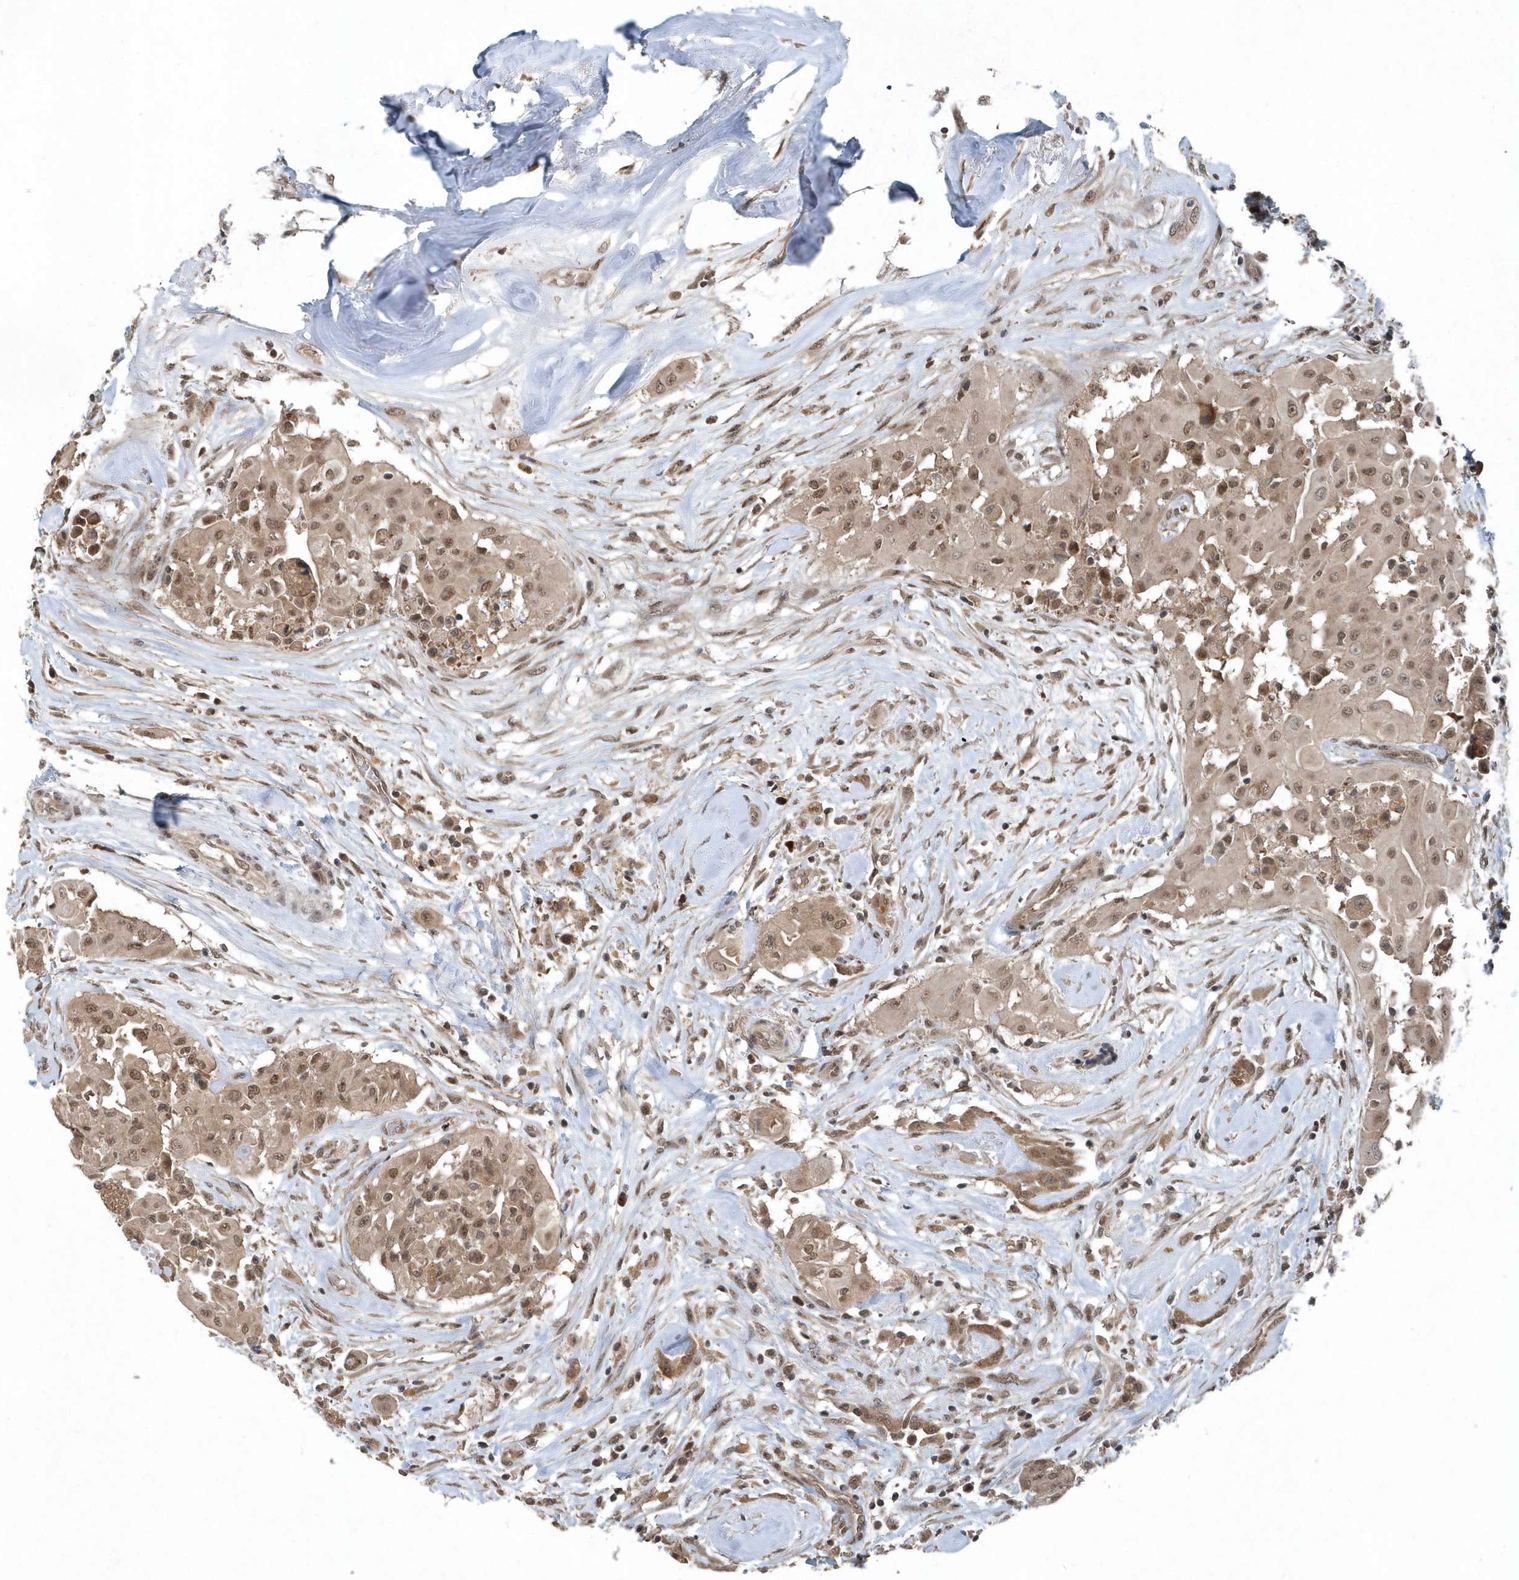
{"staining": {"intensity": "moderate", "quantity": ">75%", "location": "nuclear"}, "tissue": "thyroid cancer", "cell_type": "Tumor cells", "image_type": "cancer", "snomed": [{"axis": "morphology", "description": "Papillary adenocarcinoma, NOS"}, {"axis": "topography", "description": "Thyroid gland"}], "caption": "Protein expression analysis of human thyroid cancer (papillary adenocarcinoma) reveals moderate nuclear expression in approximately >75% of tumor cells. The staining was performed using DAB (3,3'-diaminobenzidine), with brown indicating positive protein expression. Nuclei are stained blue with hematoxylin.", "gene": "QTRT2", "patient": {"sex": "female", "age": 59}}